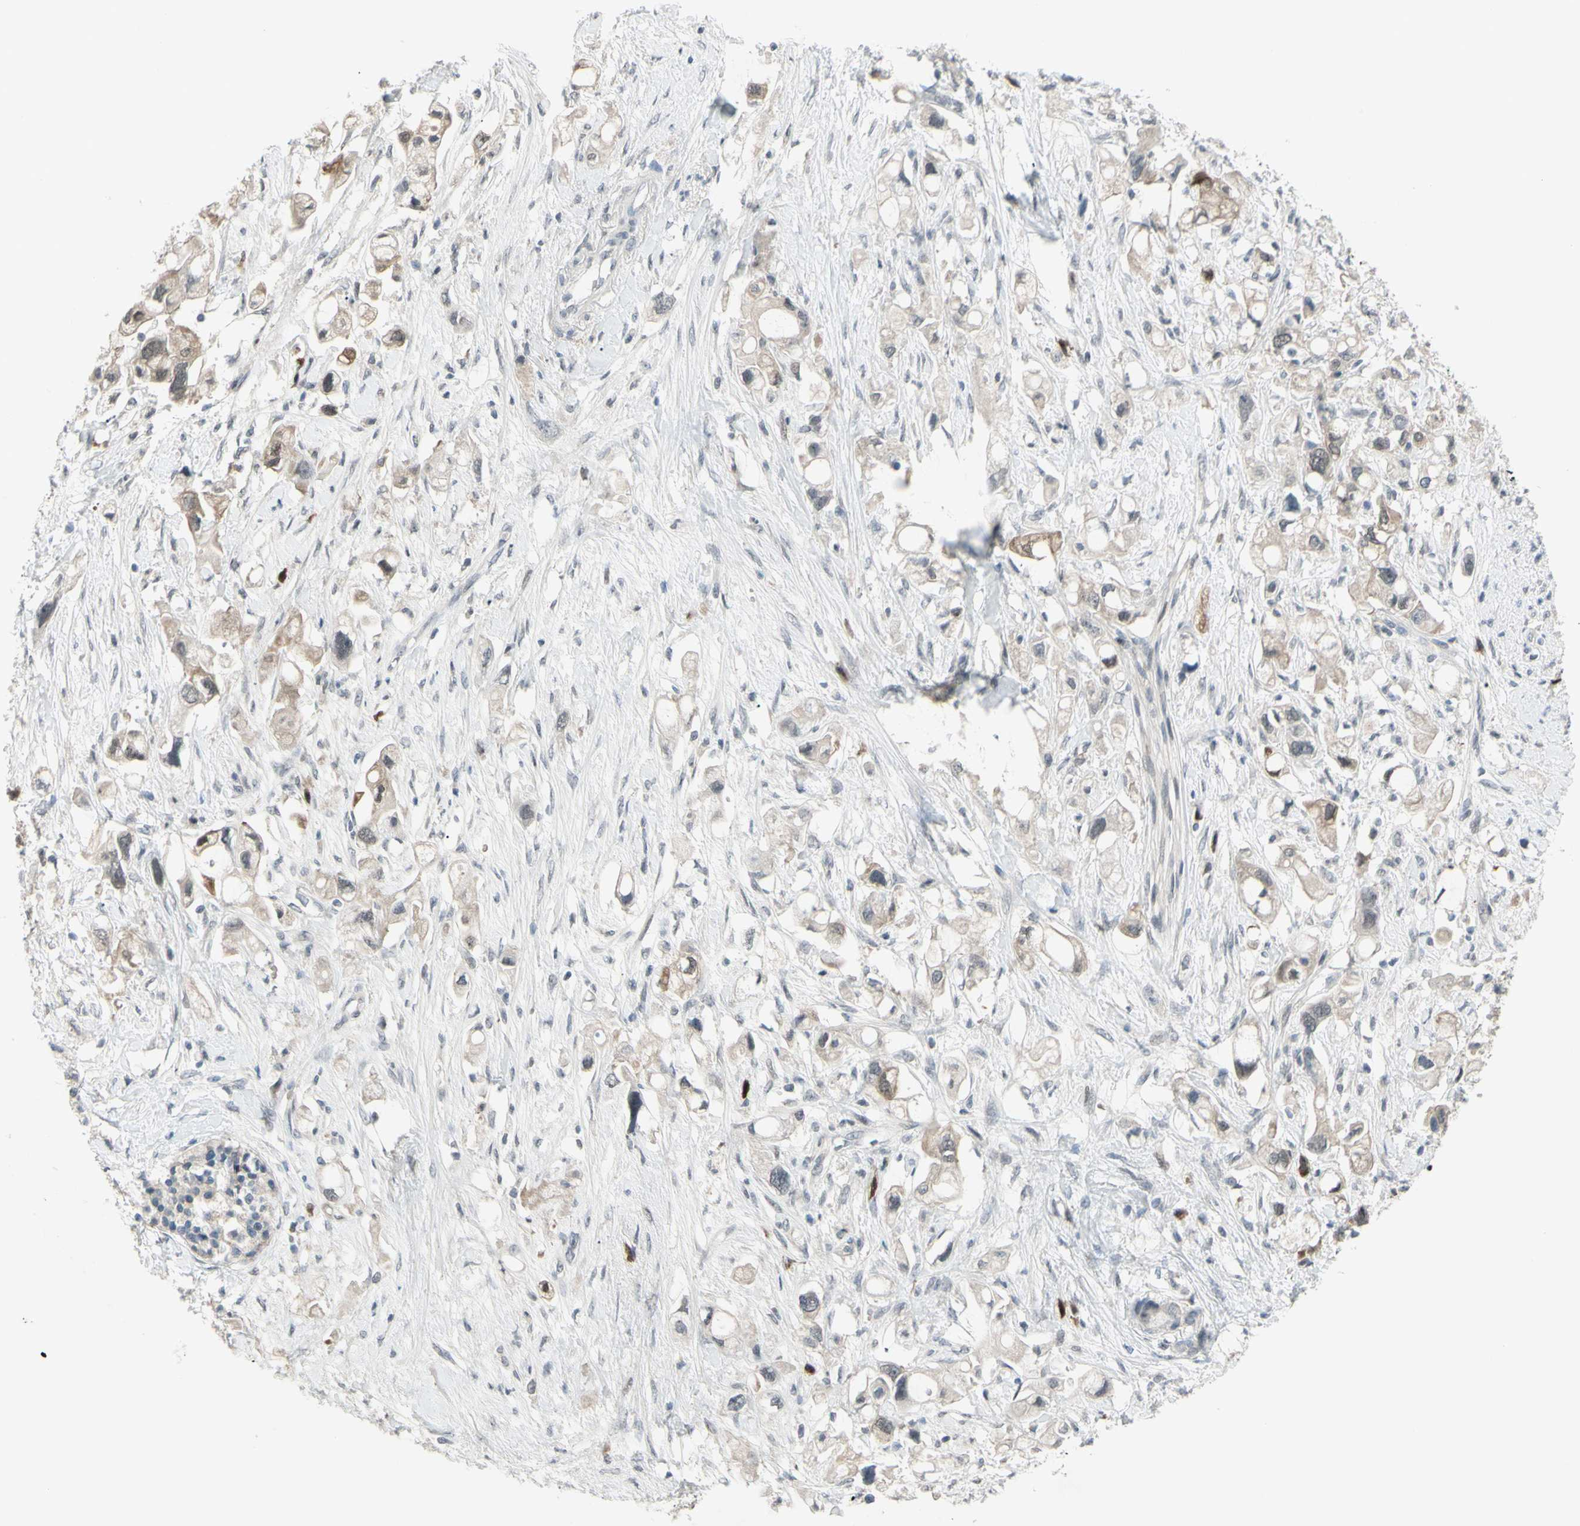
{"staining": {"intensity": "weak", "quantity": "25%-75%", "location": "cytoplasmic/membranous"}, "tissue": "pancreatic cancer", "cell_type": "Tumor cells", "image_type": "cancer", "snomed": [{"axis": "morphology", "description": "Adenocarcinoma, NOS"}, {"axis": "topography", "description": "Pancreas"}], "caption": "Protein expression analysis of pancreatic cancer shows weak cytoplasmic/membranous expression in approximately 25%-75% of tumor cells. (IHC, brightfield microscopy, high magnification).", "gene": "ETNK1", "patient": {"sex": "female", "age": 56}}